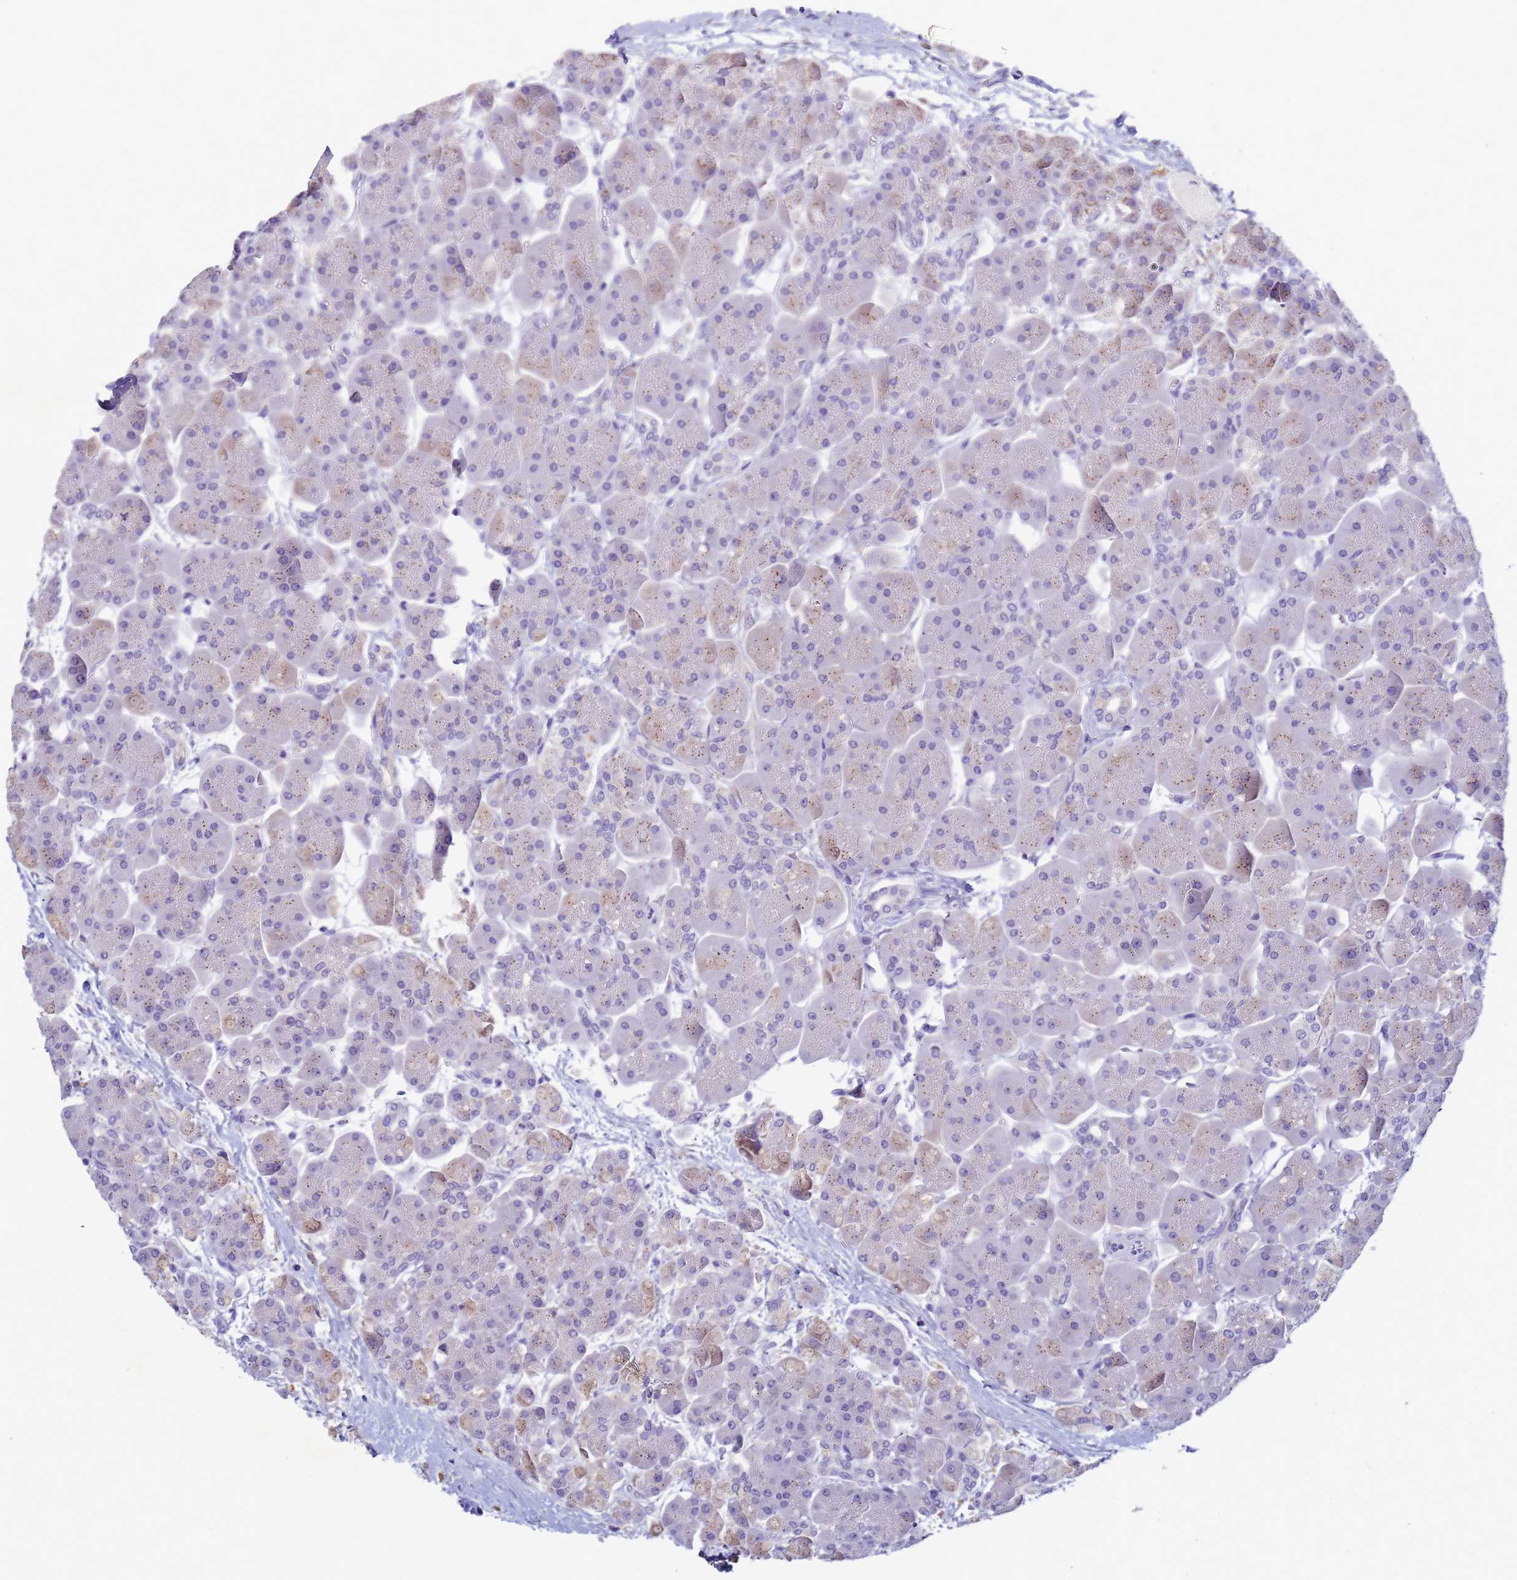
{"staining": {"intensity": "negative", "quantity": "none", "location": "none"}, "tissue": "pancreas", "cell_type": "Exocrine glandular cells", "image_type": "normal", "snomed": [{"axis": "morphology", "description": "Normal tissue, NOS"}, {"axis": "topography", "description": "Pancreas"}], "caption": "DAB immunohistochemical staining of normal pancreas shows no significant positivity in exocrine glandular cells. Nuclei are stained in blue.", "gene": "B3GNT8", "patient": {"sex": "male", "age": 66}}